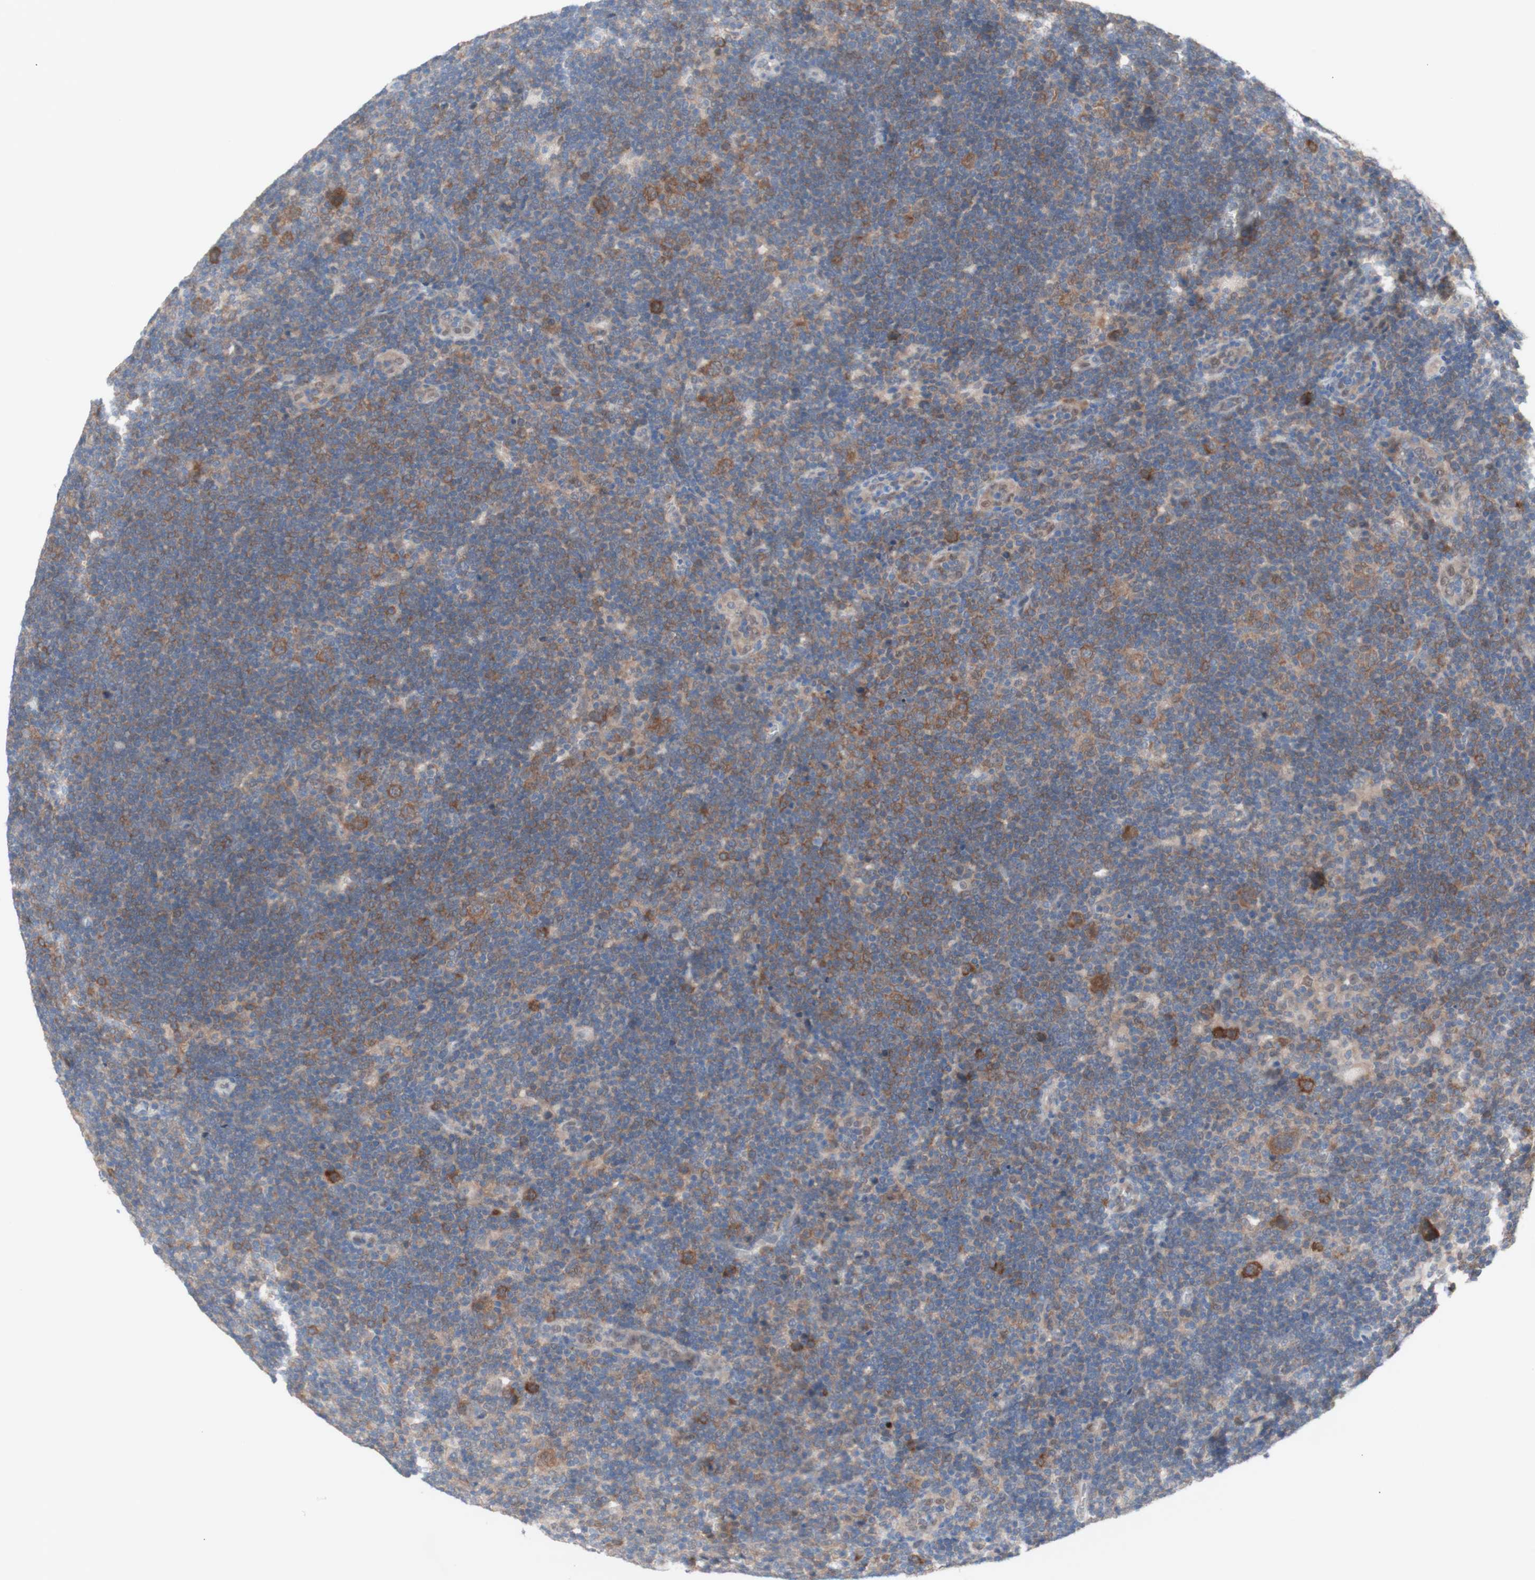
{"staining": {"intensity": "moderate", "quantity": ">75%", "location": "cytoplasmic/membranous"}, "tissue": "lymphoma", "cell_type": "Tumor cells", "image_type": "cancer", "snomed": [{"axis": "morphology", "description": "Hodgkin's disease, NOS"}, {"axis": "topography", "description": "Lymph node"}], "caption": "Immunohistochemistry of Hodgkin's disease shows medium levels of moderate cytoplasmic/membranous expression in approximately >75% of tumor cells.", "gene": "PRMT5", "patient": {"sex": "female", "age": 57}}